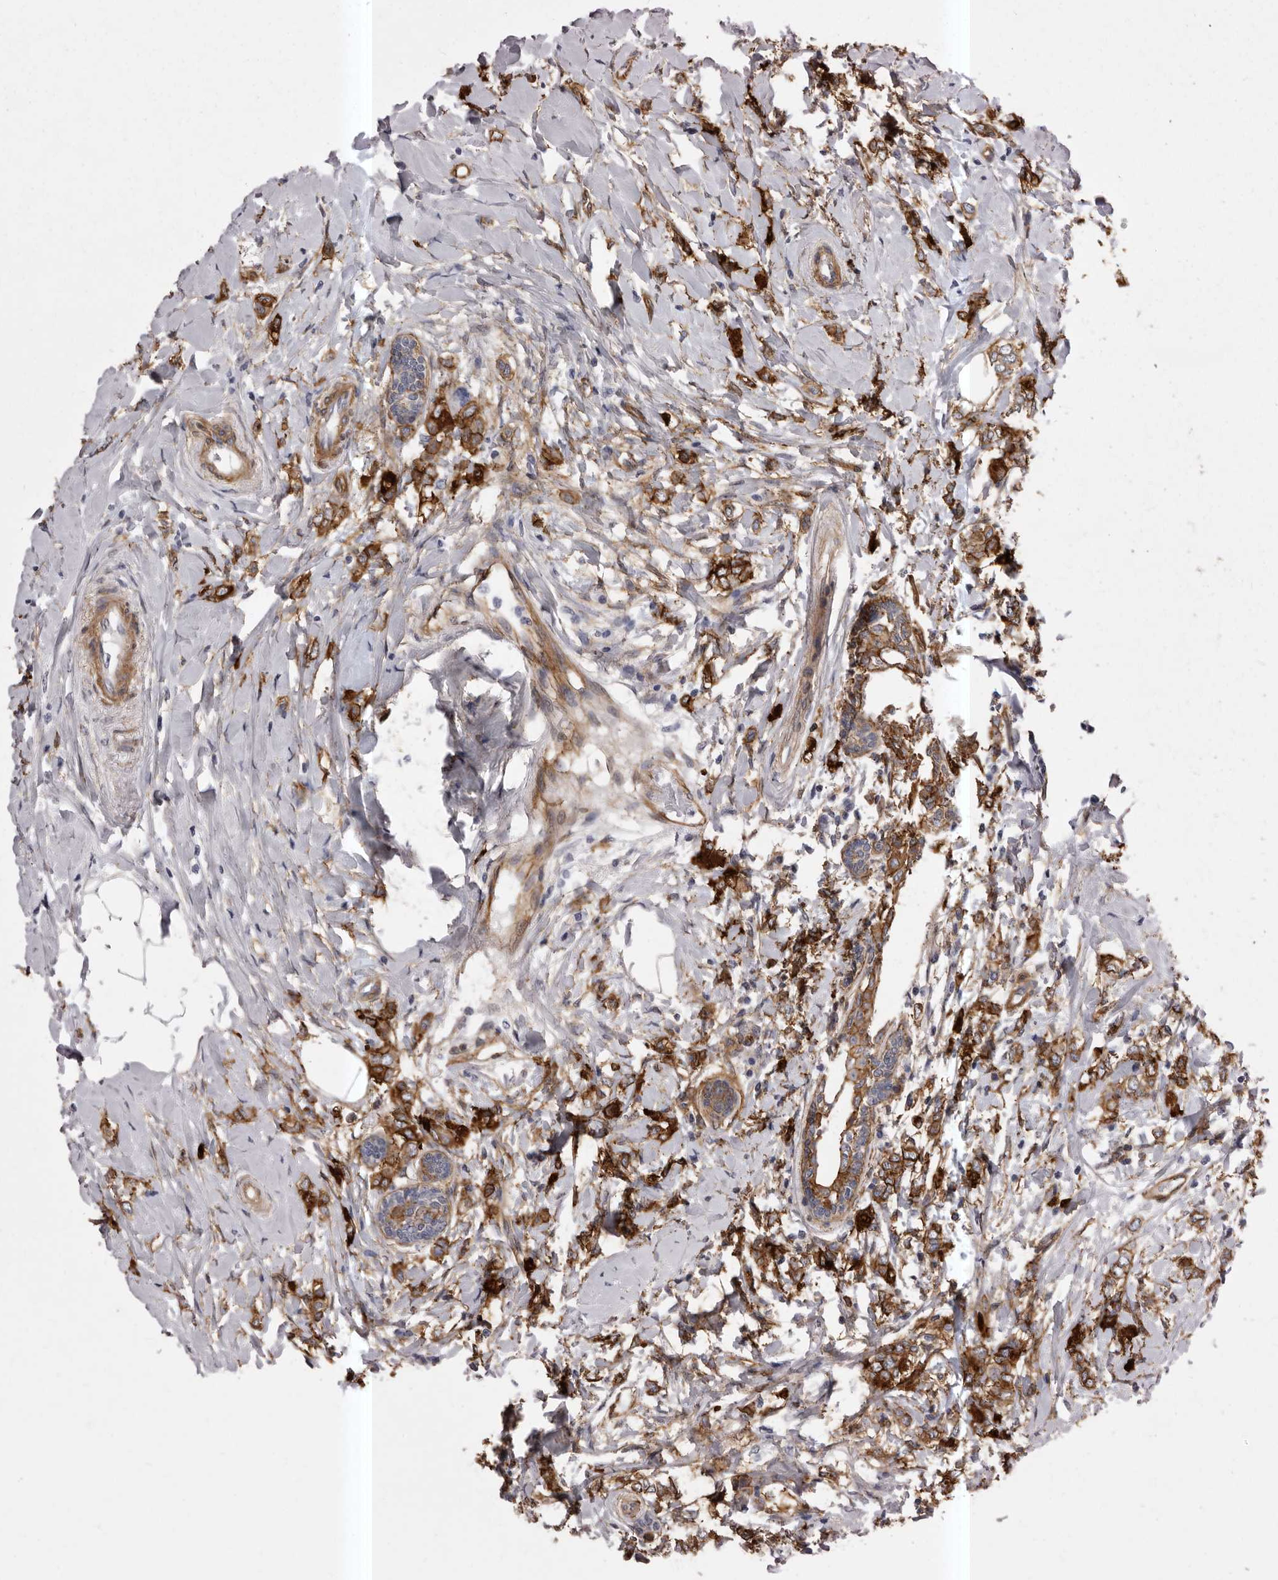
{"staining": {"intensity": "moderate", "quantity": ">75%", "location": "cytoplasmic/membranous"}, "tissue": "breast cancer", "cell_type": "Tumor cells", "image_type": "cancer", "snomed": [{"axis": "morphology", "description": "Normal tissue, NOS"}, {"axis": "morphology", "description": "Lobular carcinoma"}, {"axis": "topography", "description": "Breast"}], "caption": "IHC staining of lobular carcinoma (breast), which exhibits medium levels of moderate cytoplasmic/membranous staining in approximately >75% of tumor cells indicating moderate cytoplasmic/membranous protein positivity. The staining was performed using DAB (3,3'-diaminobenzidine) (brown) for protein detection and nuclei were counterstained in hematoxylin (blue).", "gene": "ENAH", "patient": {"sex": "female", "age": 47}}